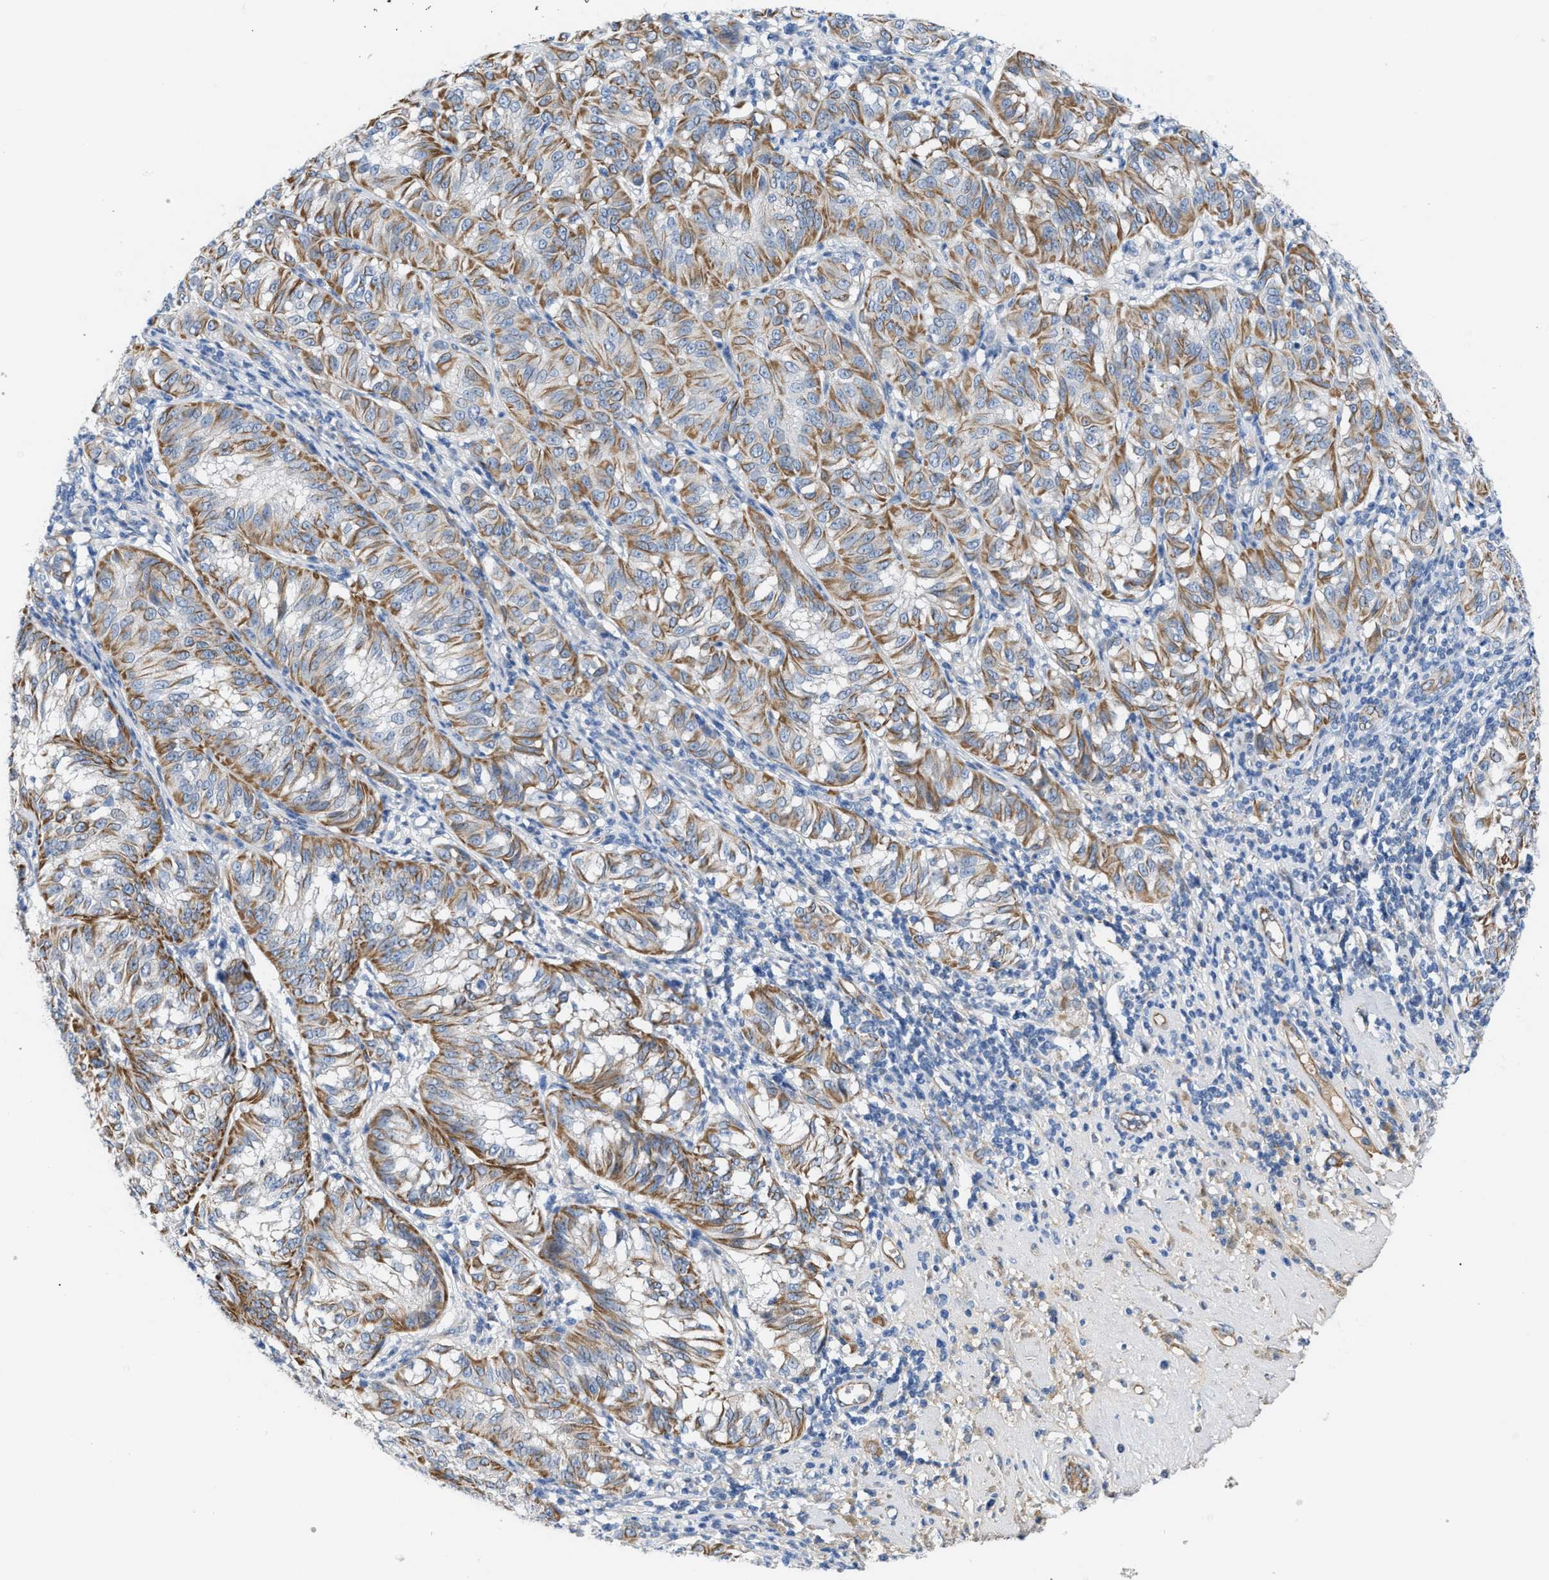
{"staining": {"intensity": "moderate", "quantity": "25%-75%", "location": "cytoplasmic/membranous"}, "tissue": "melanoma", "cell_type": "Tumor cells", "image_type": "cancer", "snomed": [{"axis": "morphology", "description": "Malignant melanoma, NOS"}, {"axis": "topography", "description": "Skin"}], "caption": "A micrograph of human malignant melanoma stained for a protein shows moderate cytoplasmic/membranous brown staining in tumor cells.", "gene": "TFPI", "patient": {"sex": "female", "age": 72}}